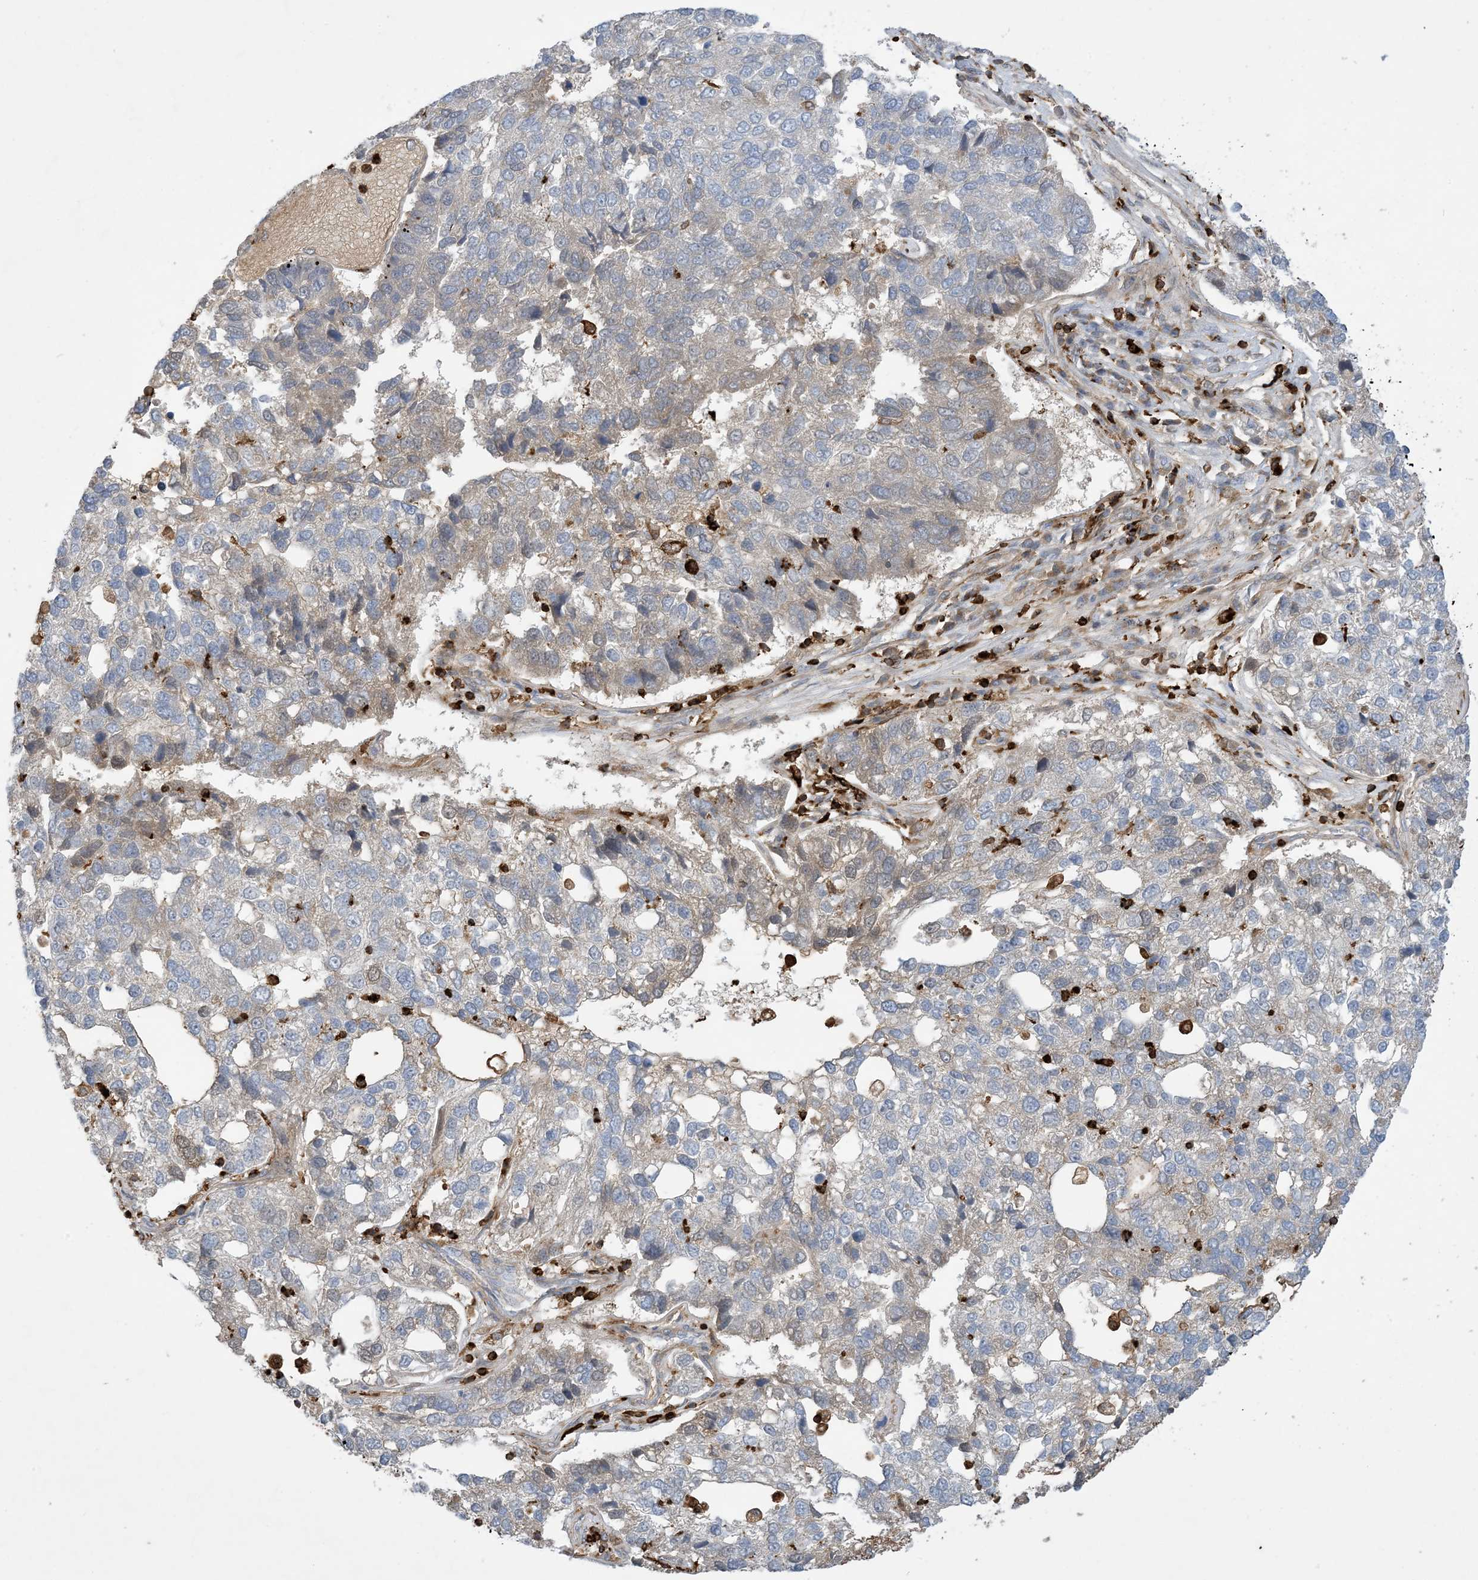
{"staining": {"intensity": "negative", "quantity": "none", "location": "none"}, "tissue": "pancreatic cancer", "cell_type": "Tumor cells", "image_type": "cancer", "snomed": [{"axis": "morphology", "description": "Adenocarcinoma, NOS"}, {"axis": "topography", "description": "Pancreas"}], "caption": "Histopathology image shows no significant protein expression in tumor cells of pancreatic cancer.", "gene": "AK9", "patient": {"sex": "female", "age": 61}}